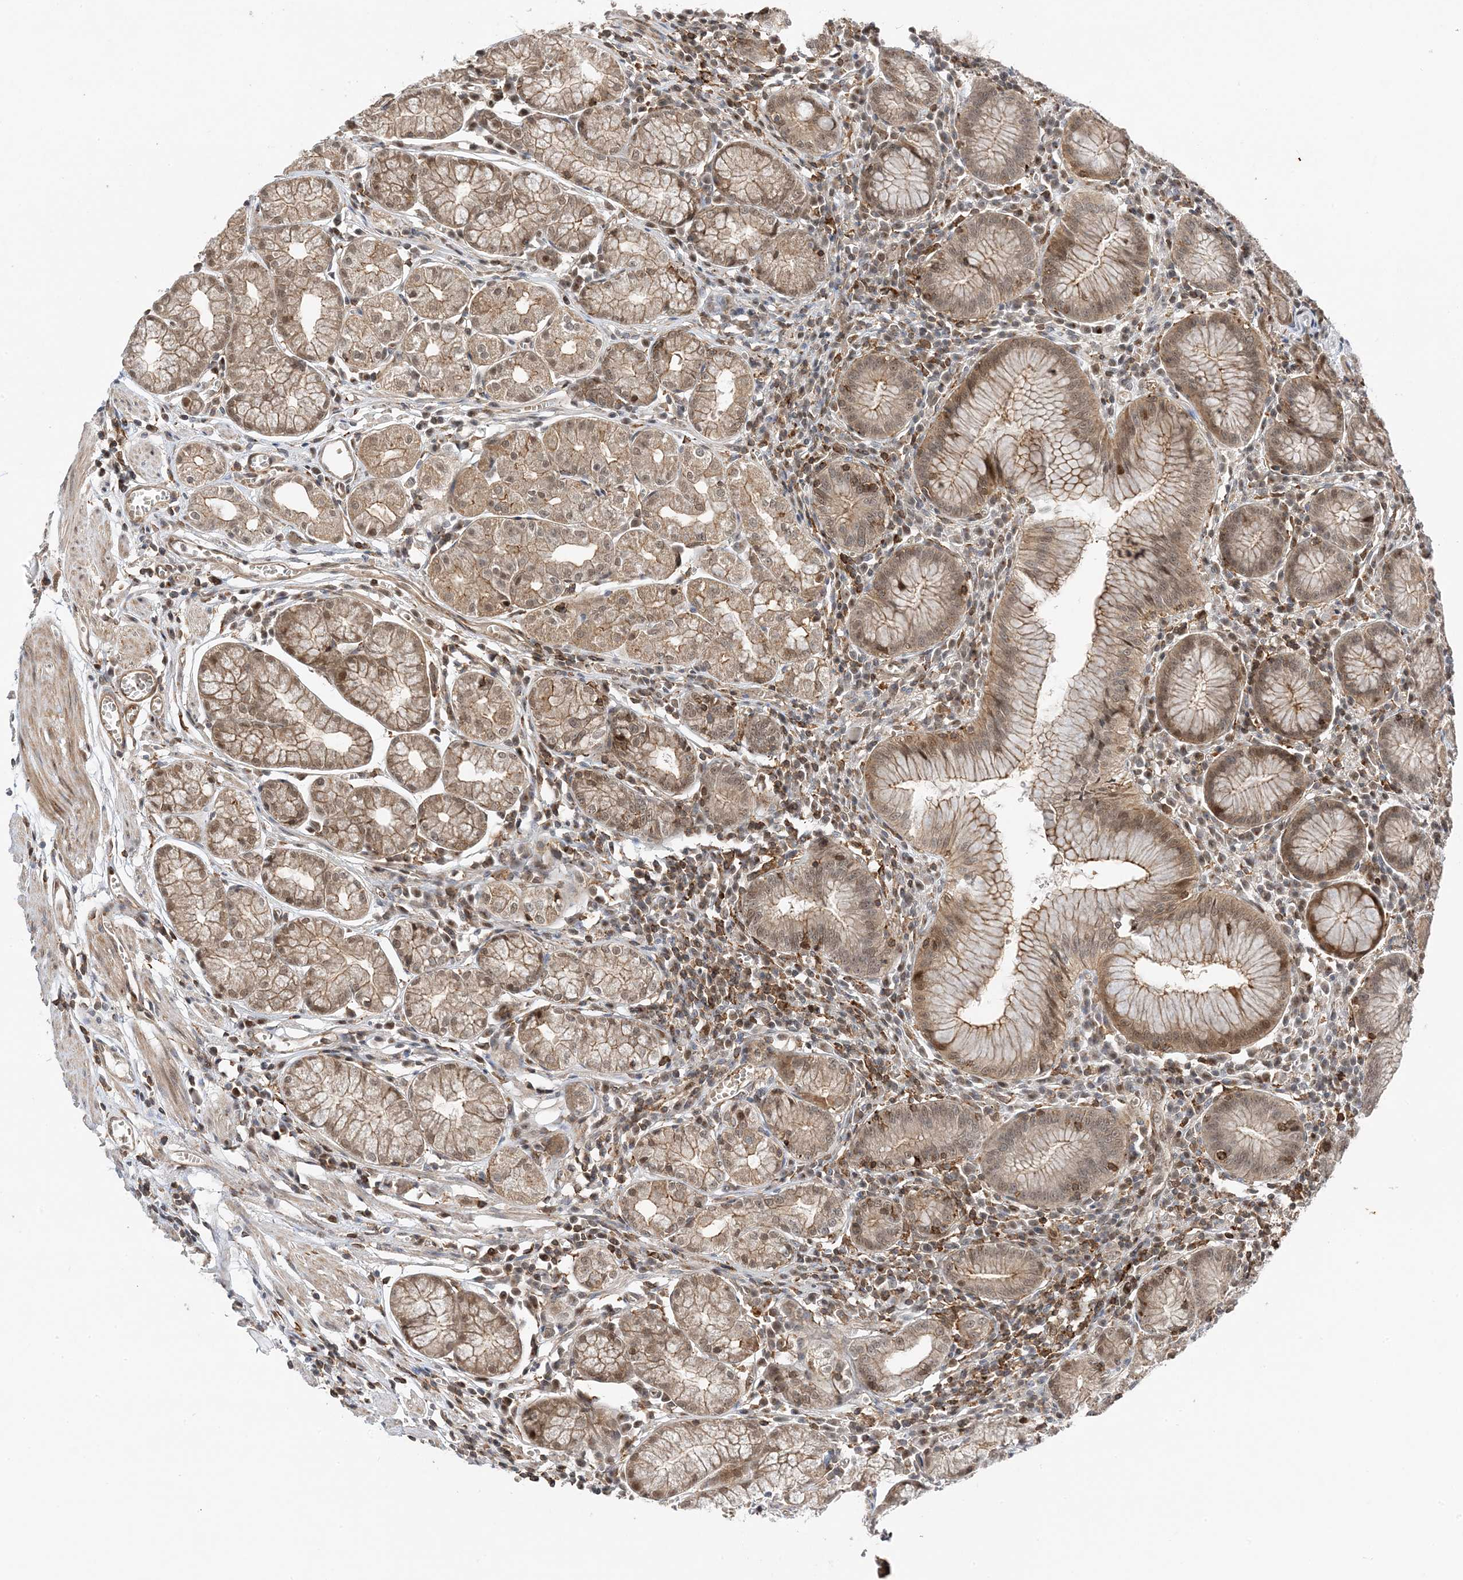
{"staining": {"intensity": "moderate", "quantity": ">75%", "location": "cytoplasmic/membranous,nuclear"}, "tissue": "stomach", "cell_type": "Glandular cells", "image_type": "normal", "snomed": [{"axis": "morphology", "description": "Normal tissue, NOS"}, {"axis": "topography", "description": "Stomach"}], "caption": "DAB (3,3'-diaminobenzidine) immunohistochemical staining of normal stomach demonstrates moderate cytoplasmic/membranous,nuclear protein expression in approximately >75% of glandular cells.", "gene": "TATDN3", "patient": {"sex": "male", "age": 55}}